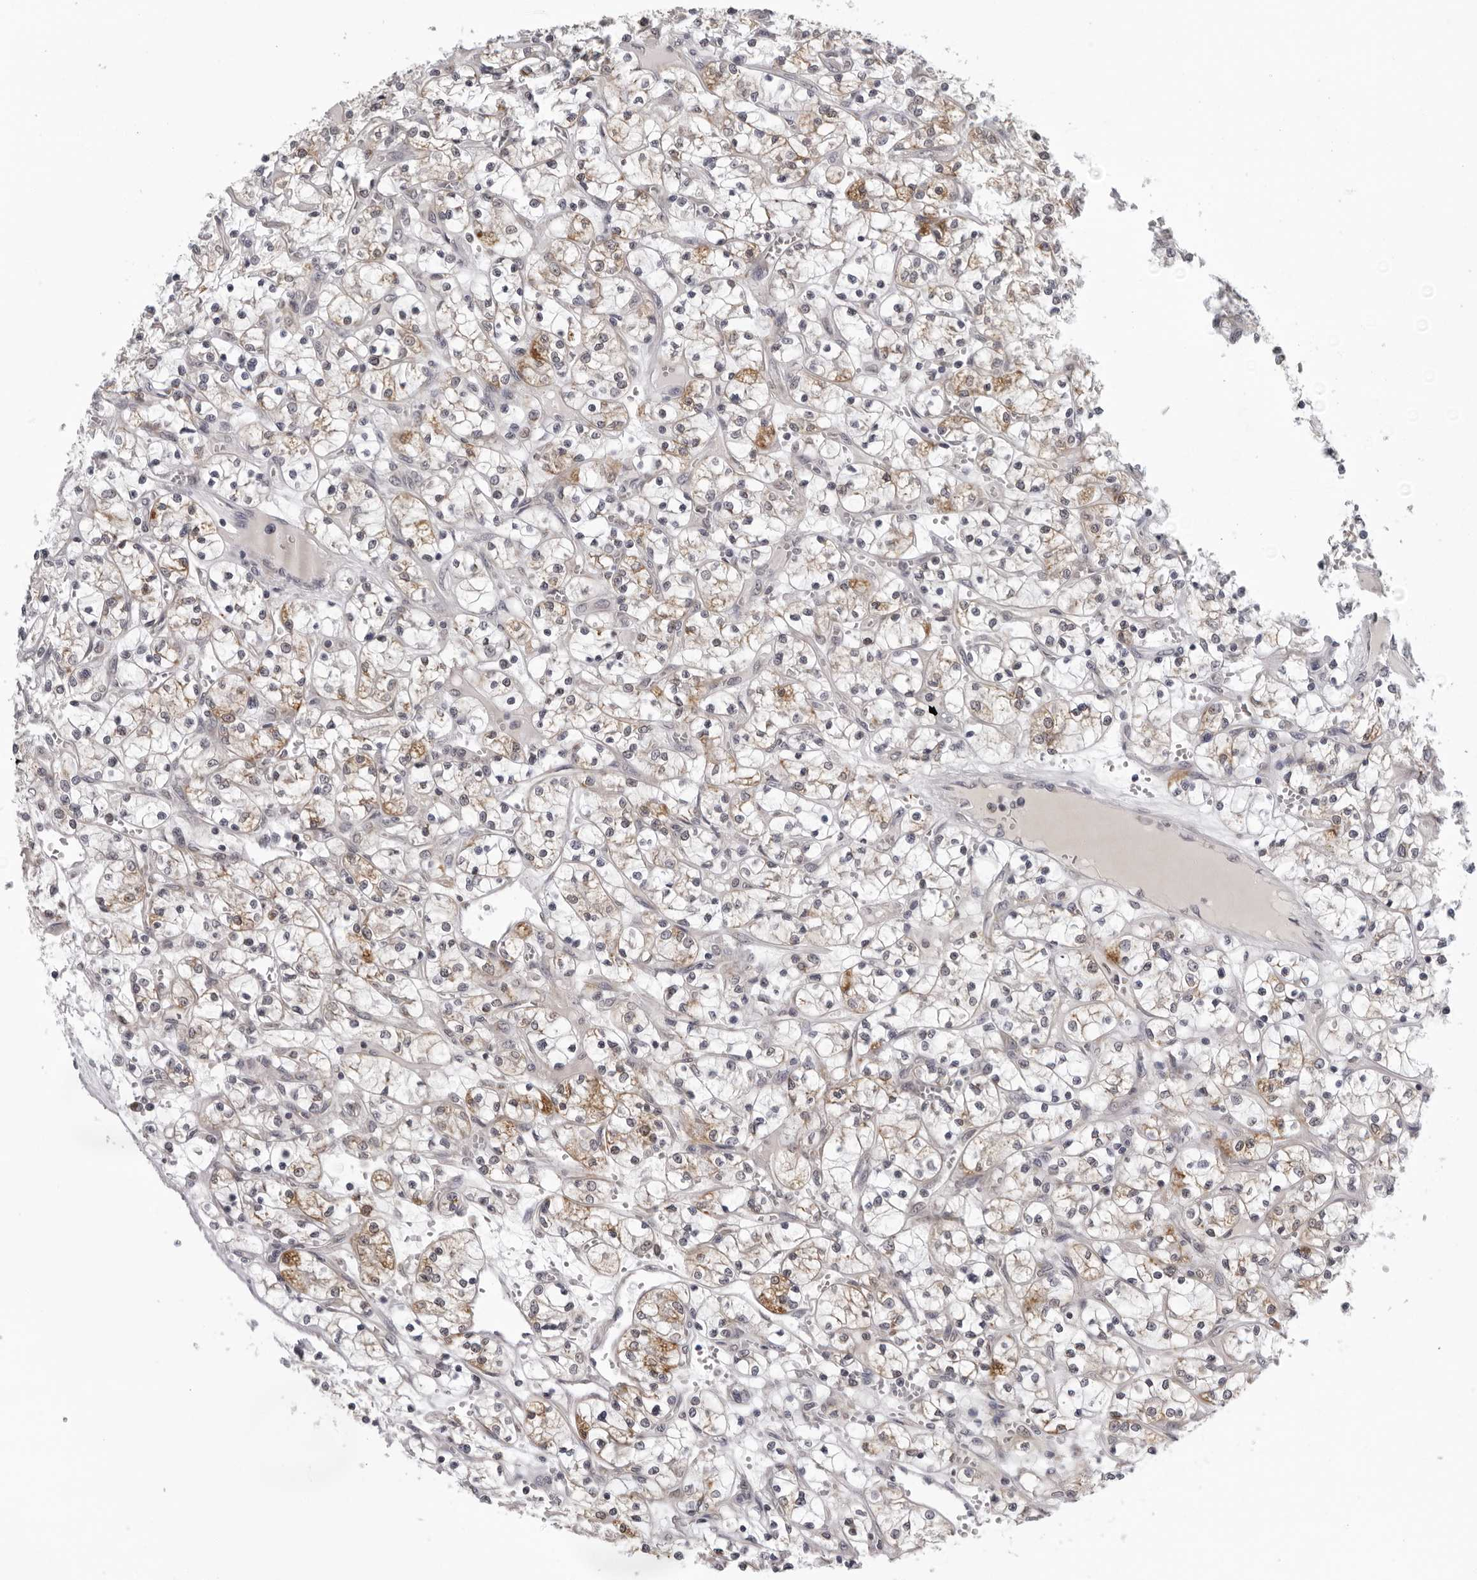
{"staining": {"intensity": "moderate", "quantity": "<25%", "location": "cytoplasmic/membranous"}, "tissue": "renal cancer", "cell_type": "Tumor cells", "image_type": "cancer", "snomed": [{"axis": "morphology", "description": "Adenocarcinoma, NOS"}, {"axis": "topography", "description": "Kidney"}], "caption": "IHC micrograph of renal cancer (adenocarcinoma) stained for a protein (brown), which demonstrates low levels of moderate cytoplasmic/membranous positivity in about <25% of tumor cells.", "gene": "CPT2", "patient": {"sex": "female", "age": 69}}